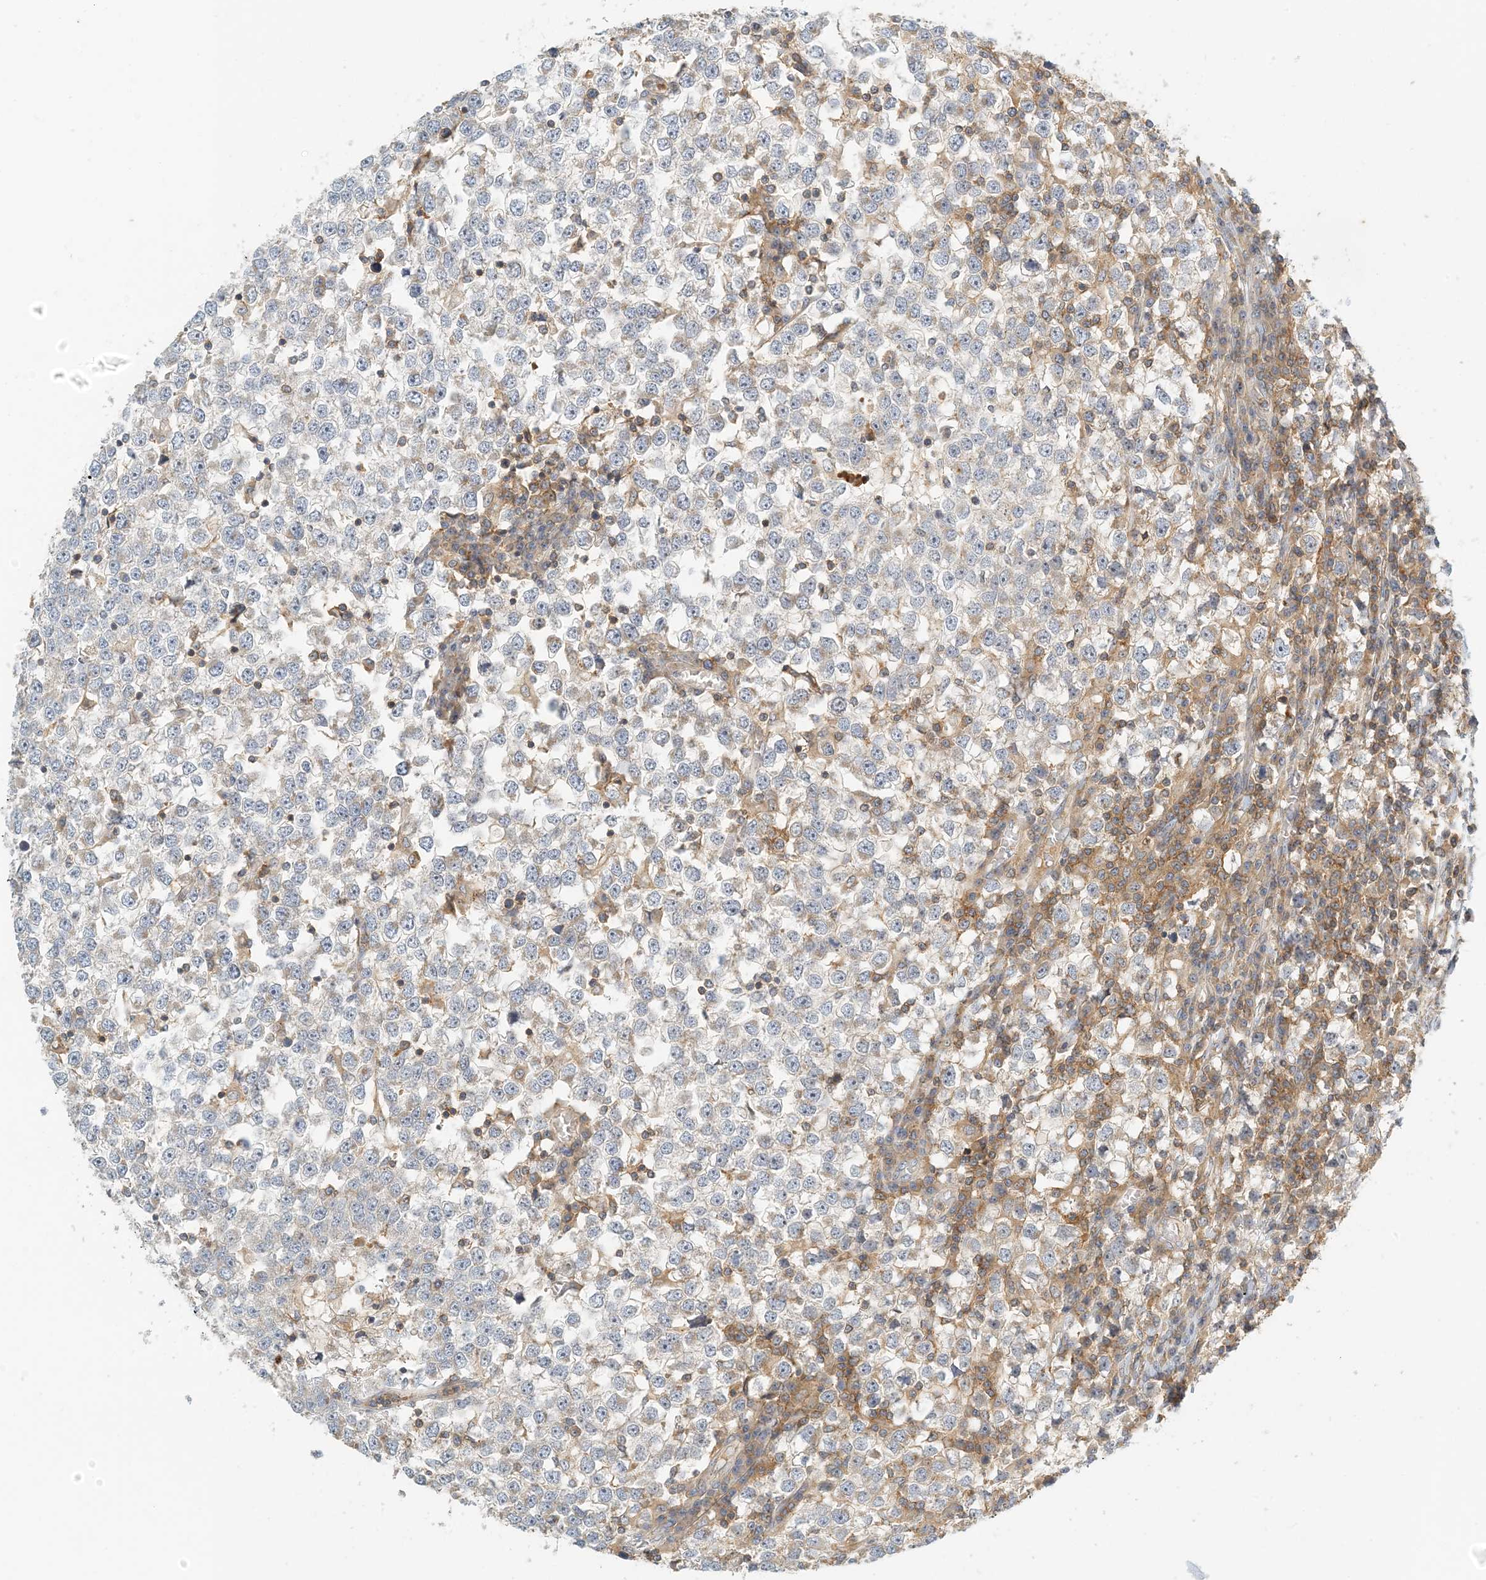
{"staining": {"intensity": "negative", "quantity": "none", "location": "none"}, "tissue": "testis cancer", "cell_type": "Tumor cells", "image_type": "cancer", "snomed": [{"axis": "morphology", "description": "Seminoma, NOS"}, {"axis": "topography", "description": "Testis"}], "caption": "Human testis seminoma stained for a protein using immunohistochemistry (IHC) exhibits no staining in tumor cells.", "gene": "COLEC11", "patient": {"sex": "male", "age": 65}}